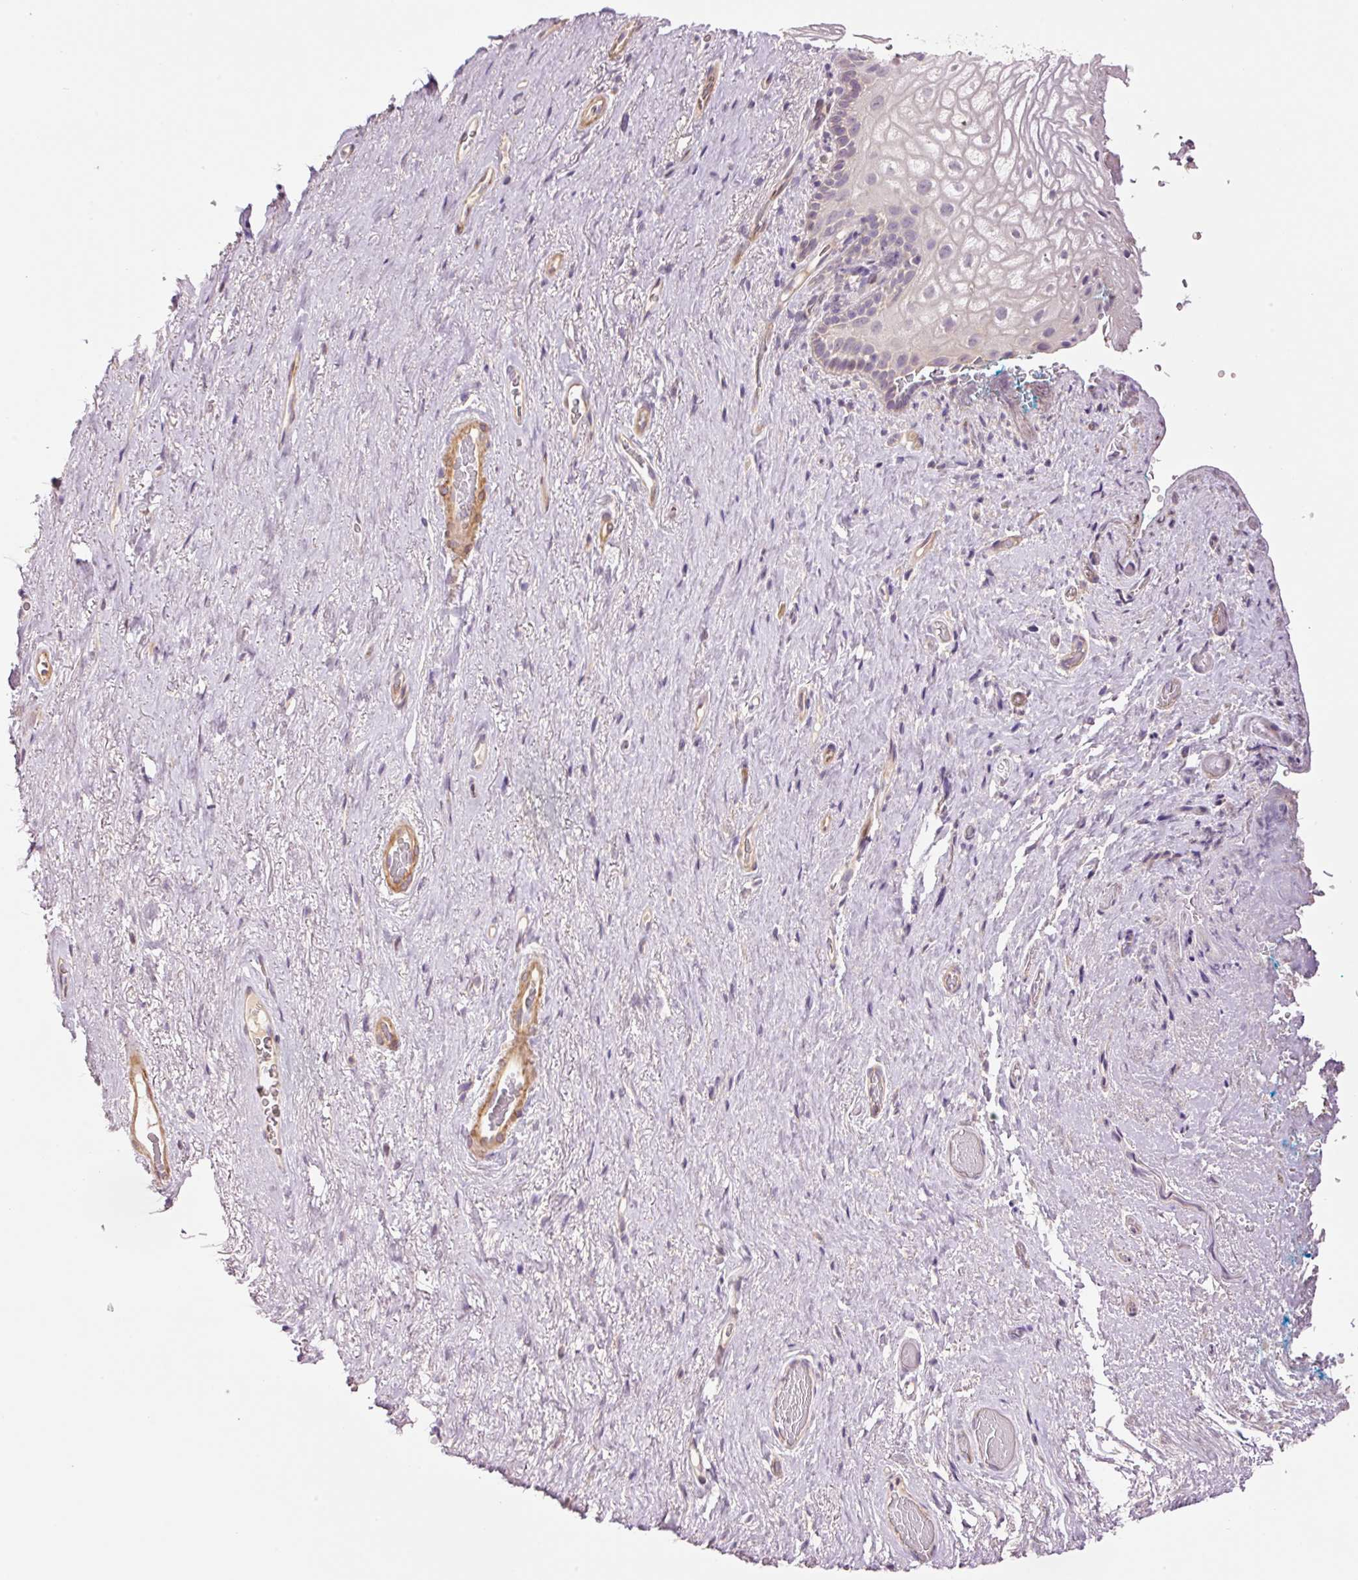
{"staining": {"intensity": "negative", "quantity": "none", "location": "none"}, "tissue": "vagina", "cell_type": "Squamous epithelial cells", "image_type": "normal", "snomed": [{"axis": "morphology", "description": "Normal tissue, NOS"}, {"axis": "topography", "description": "Vagina"}, {"axis": "topography", "description": "Peripheral nerve tissue"}], "caption": "This is an immunohistochemistry micrograph of benign human vagina. There is no staining in squamous epithelial cells.", "gene": "SLC29A3", "patient": {"sex": "female", "age": 71}}